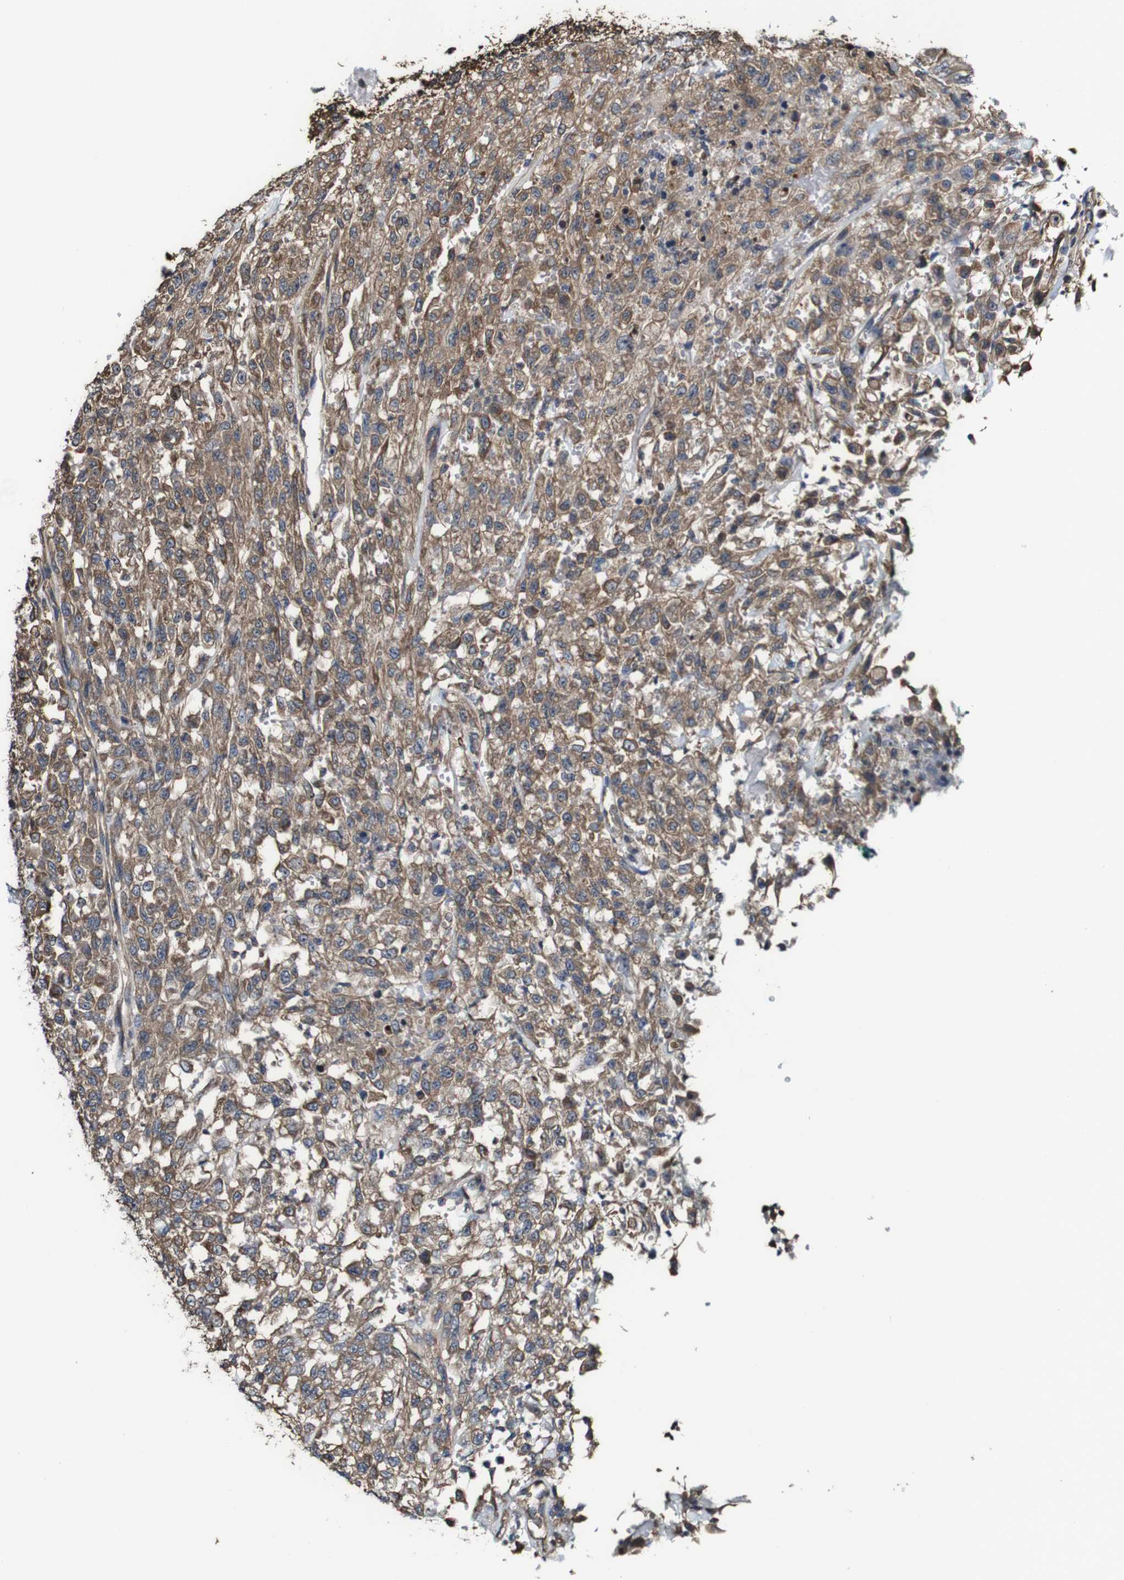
{"staining": {"intensity": "moderate", "quantity": ">75%", "location": "cytoplasmic/membranous"}, "tissue": "urothelial cancer", "cell_type": "Tumor cells", "image_type": "cancer", "snomed": [{"axis": "morphology", "description": "Urothelial carcinoma, High grade"}, {"axis": "topography", "description": "Urinary bladder"}], "caption": "There is medium levels of moderate cytoplasmic/membranous positivity in tumor cells of urothelial carcinoma (high-grade), as demonstrated by immunohistochemical staining (brown color).", "gene": "PTPRR", "patient": {"sex": "male", "age": 46}}